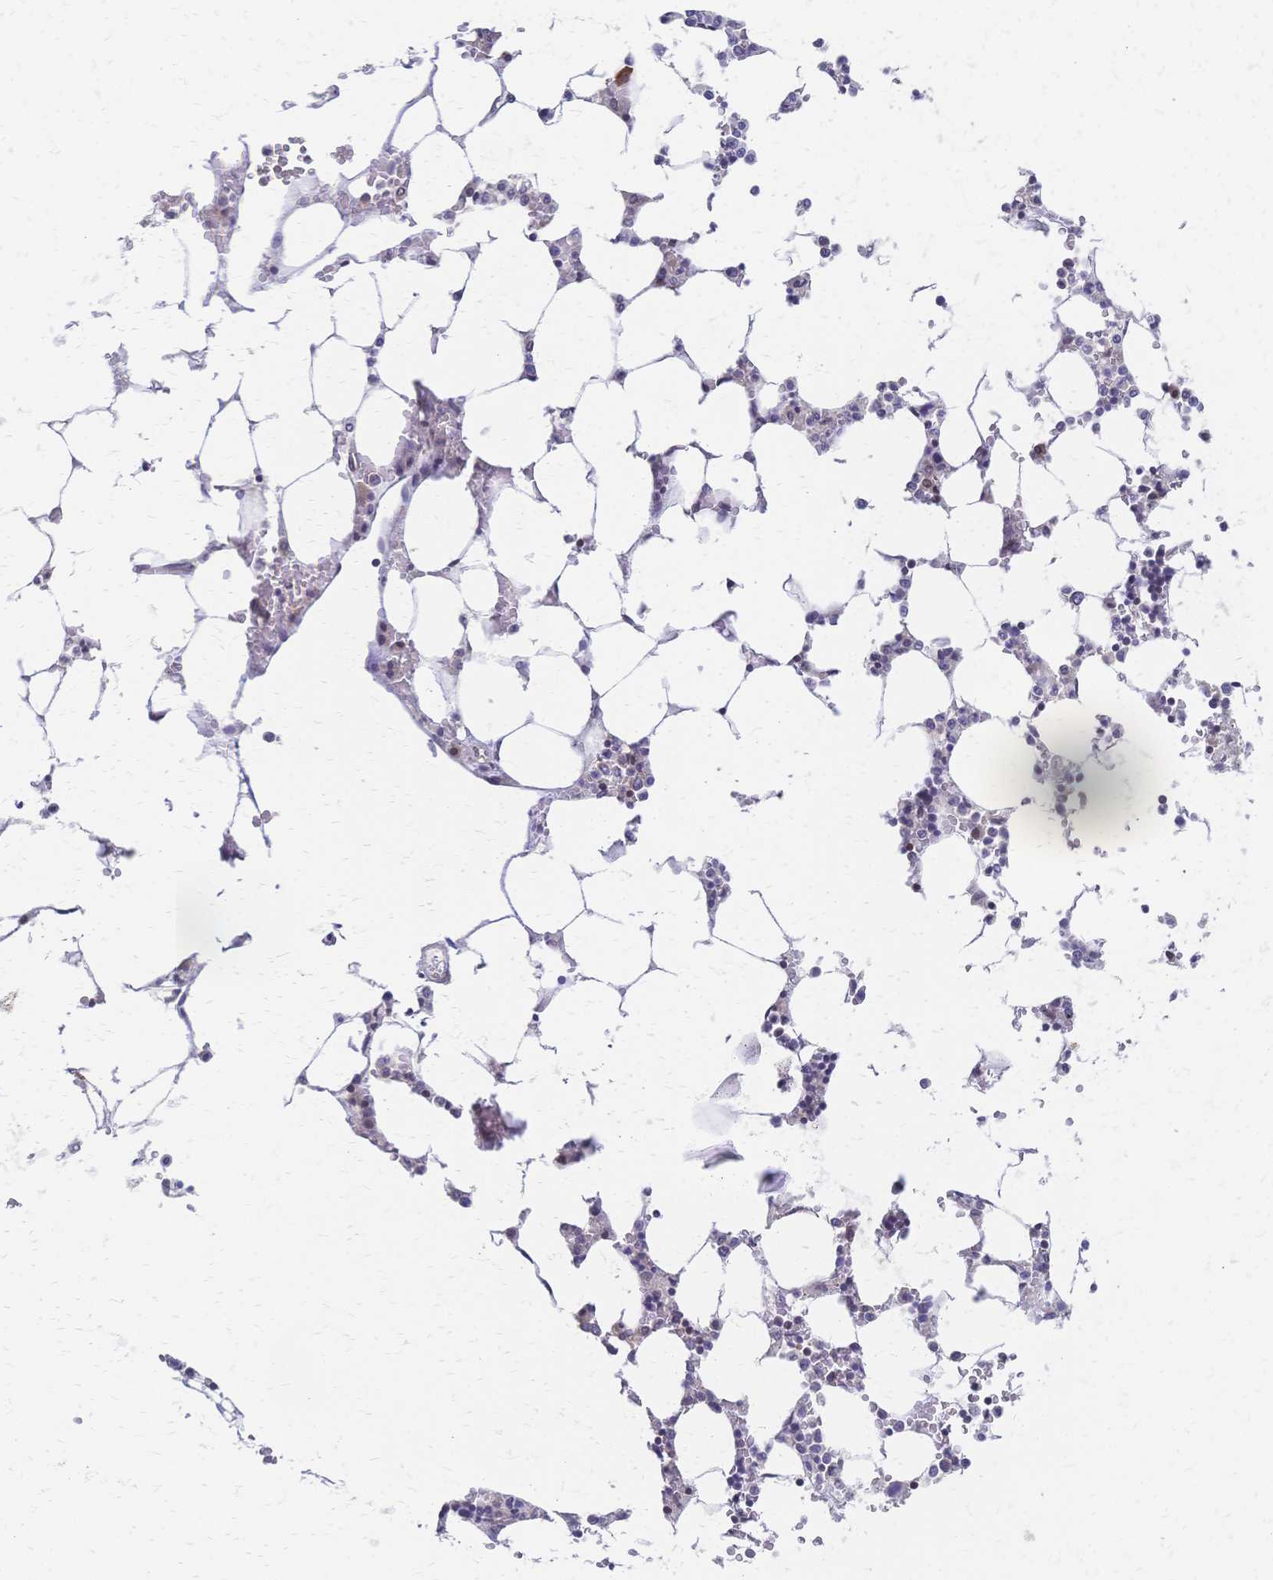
{"staining": {"intensity": "negative", "quantity": "none", "location": "none"}, "tissue": "bone marrow", "cell_type": "Hematopoietic cells", "image_type": "normal", "snomed": [{"axis": "morphology", "description": "Normal tissue, NOS"}, {"axis": "topography", "description": "Bone marrow"}], "caption": "A histopathology image of bone marrow stained for a protein shows no brown staining in hematopoietic cells.", "gene": "CBX7", "patient": {"sex": "male", "age": 64}}